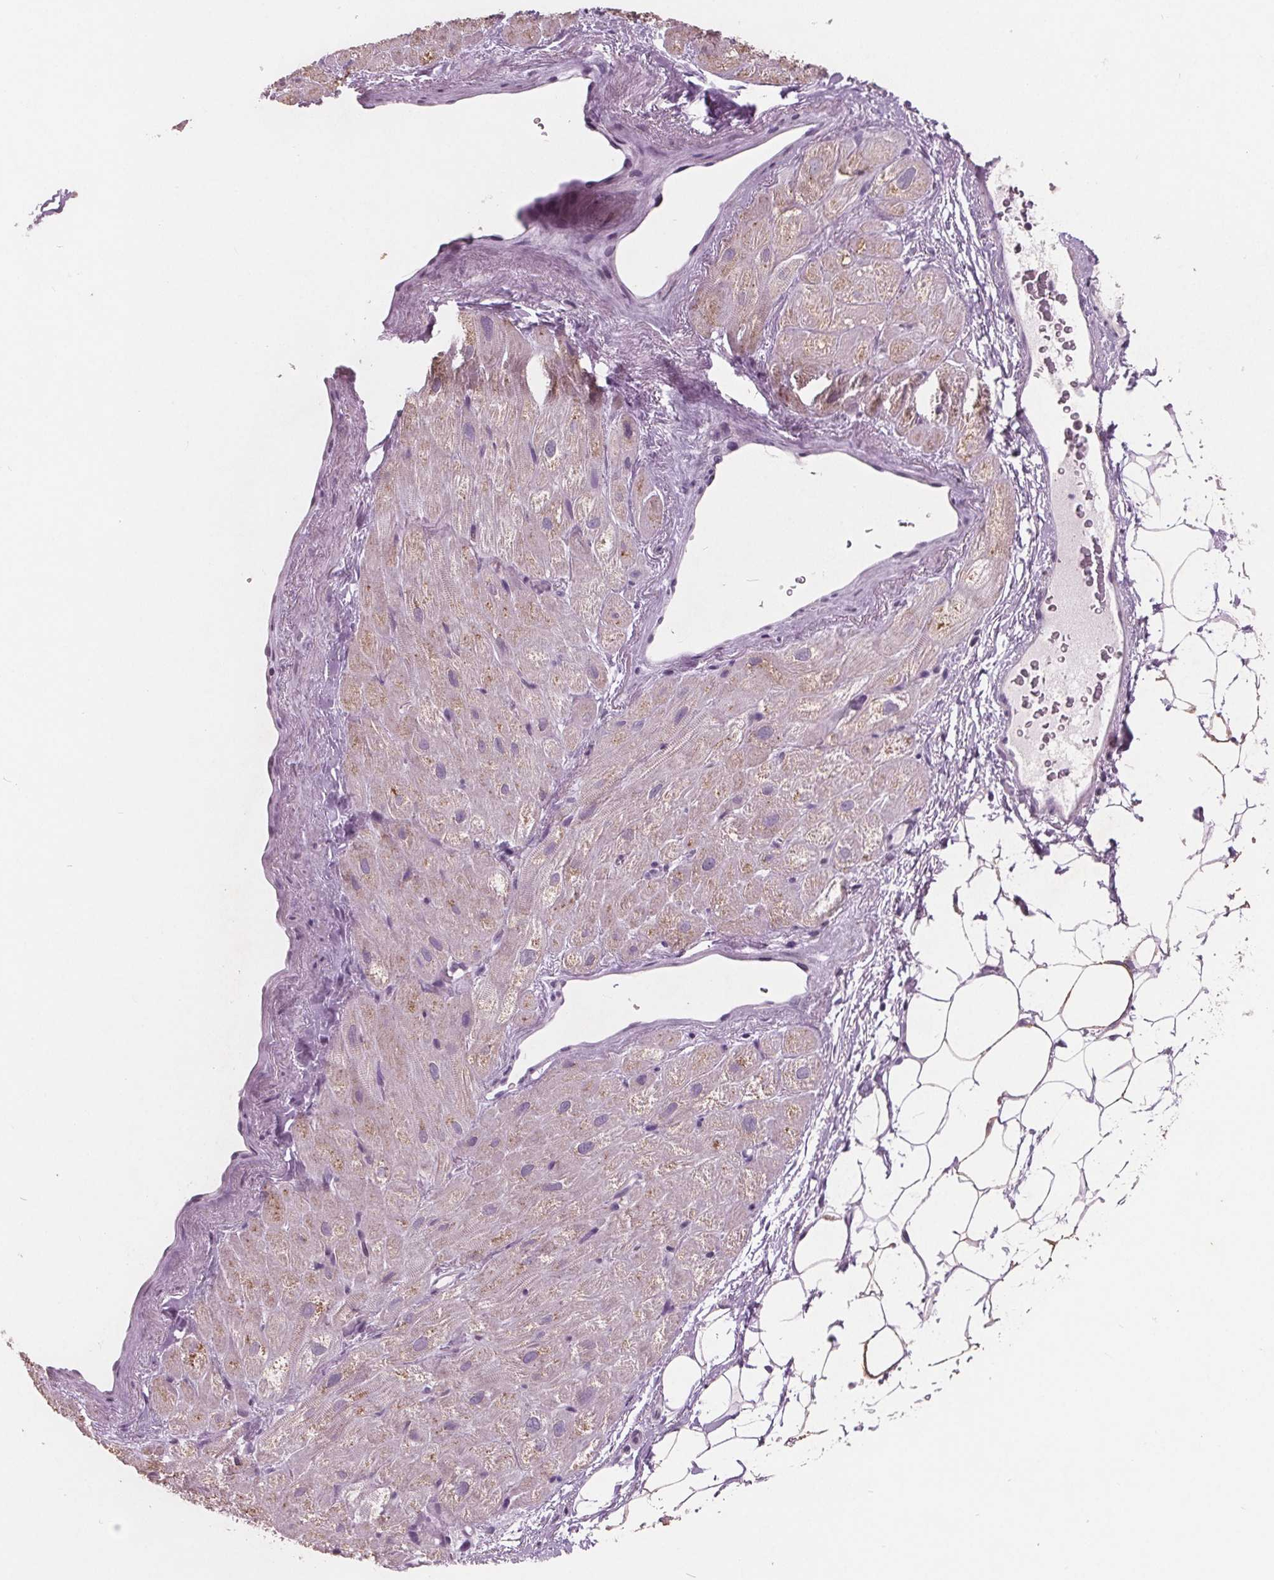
{"staining": {"intensity": "weak", "quantity": "25%-75%", "location": "cytoplasmic/membranous"}, "tissue": "heart muscle", "cell_type": "Cardiomyocytes", "image_type": "normal", "snomed": [{"axis": "morphology", "description": "Normal tissue, NOS"}, {"axis": "topography", "description": "Heart"}], "caption": "Immunohistochemistry (IHC) of normal human heart muscle displays low levels of weak cytoplasmic/membranous staining in approximately 25%-75% of cardiomyocytes. (DAB (3,3'-diaminobenzidine) IHC with brightfield microscopy, high magnification).", "gene": "PTPN14", "patient": {"sex": "female", "age": 69}}